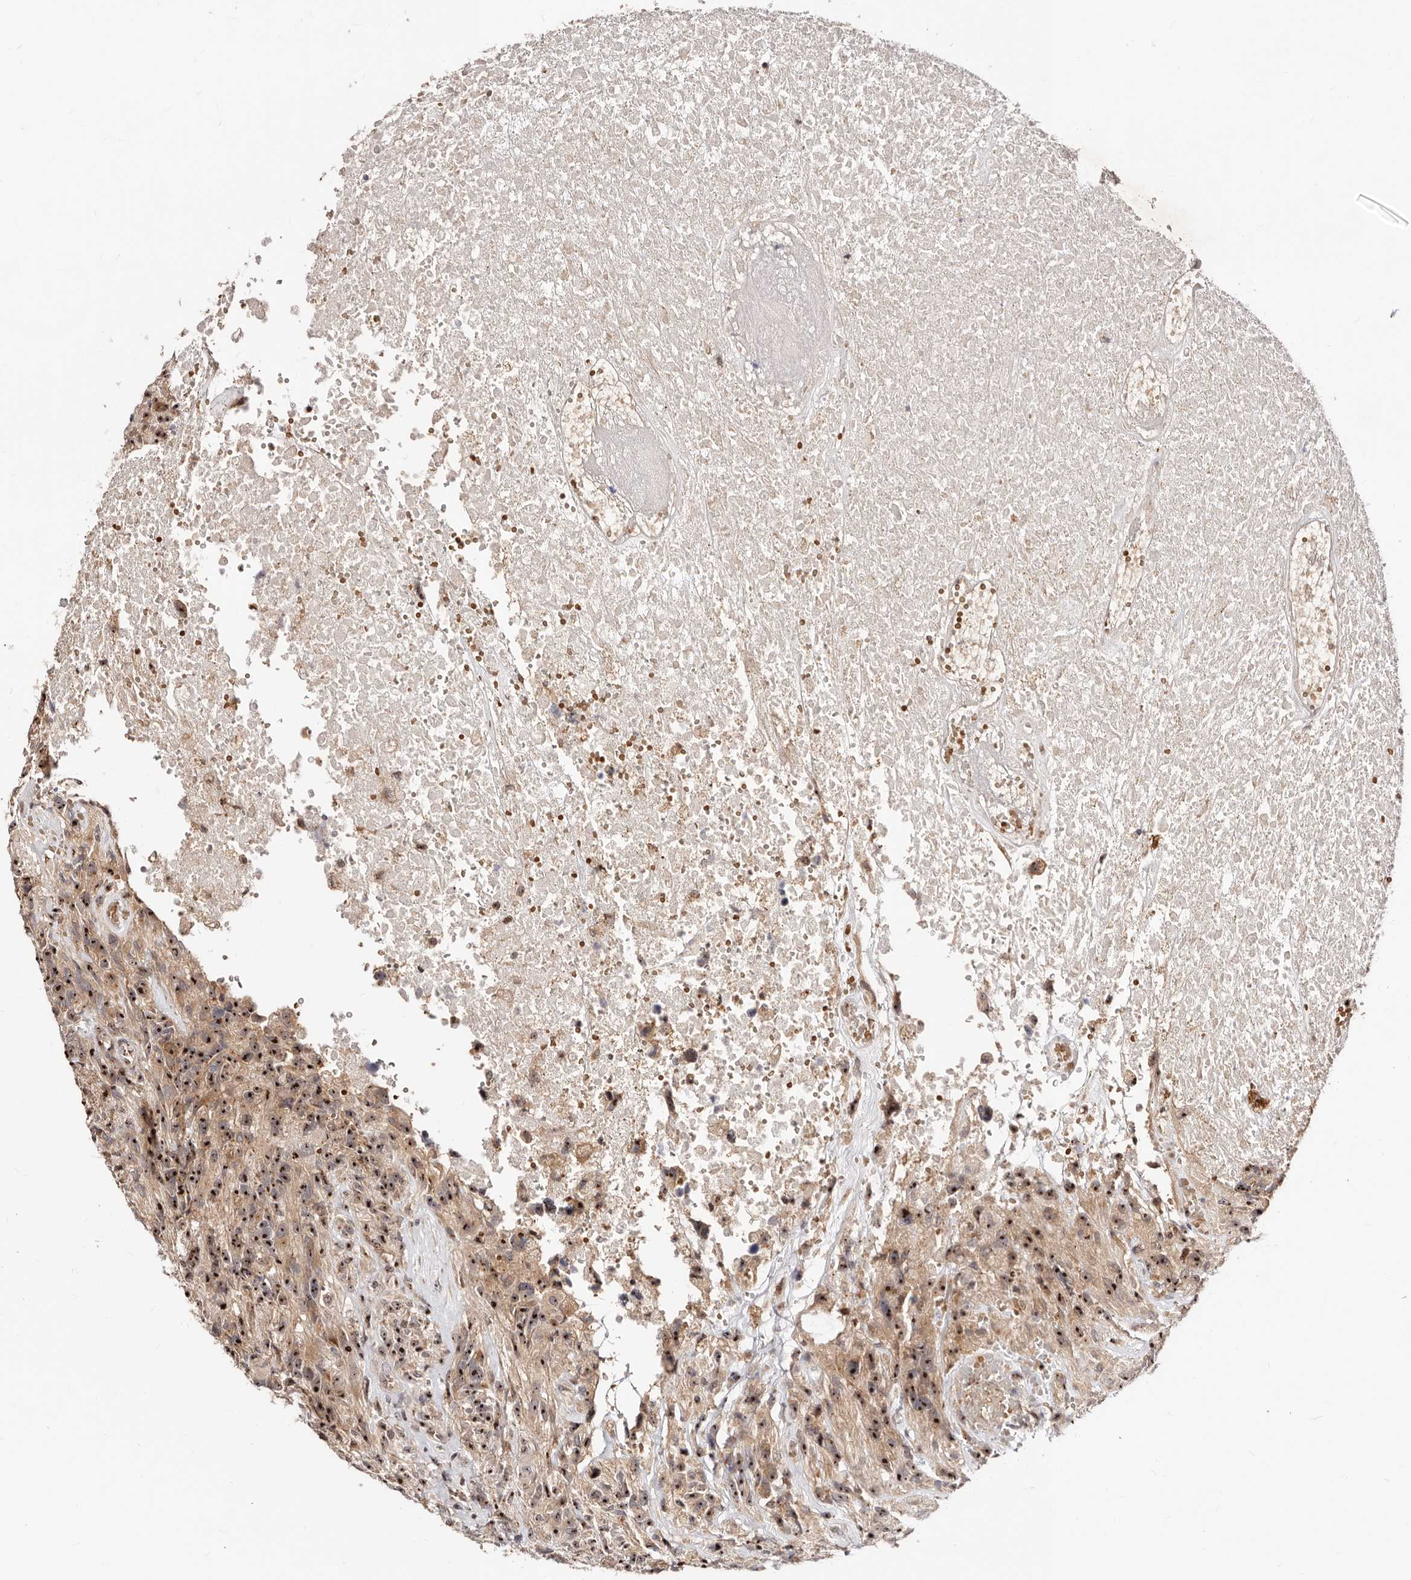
{"staining": {"intensity": "strong", "quantity": ">75%", "location": "nuclear"}, "tissue": "glioma", "cell_type": "Tumor cells", "image_type": "cancer", "snomed": [{"axis": "morphology", "description": "Glioma, malignant, High grade"}, {"axis": "topography", "description": "Brain"}], "caption": "The histopathology image shows immunohistochemical staining of high-grade glioma (malignant). There is strong nuclear expression is identified in about >75% of tumor cells. (DAB (3,3'-diaminobenzidine) IHC with brightfield microscopy, high magnification).", "gene": "APOL6", "patient": {"sex": "male", "age": 69}}